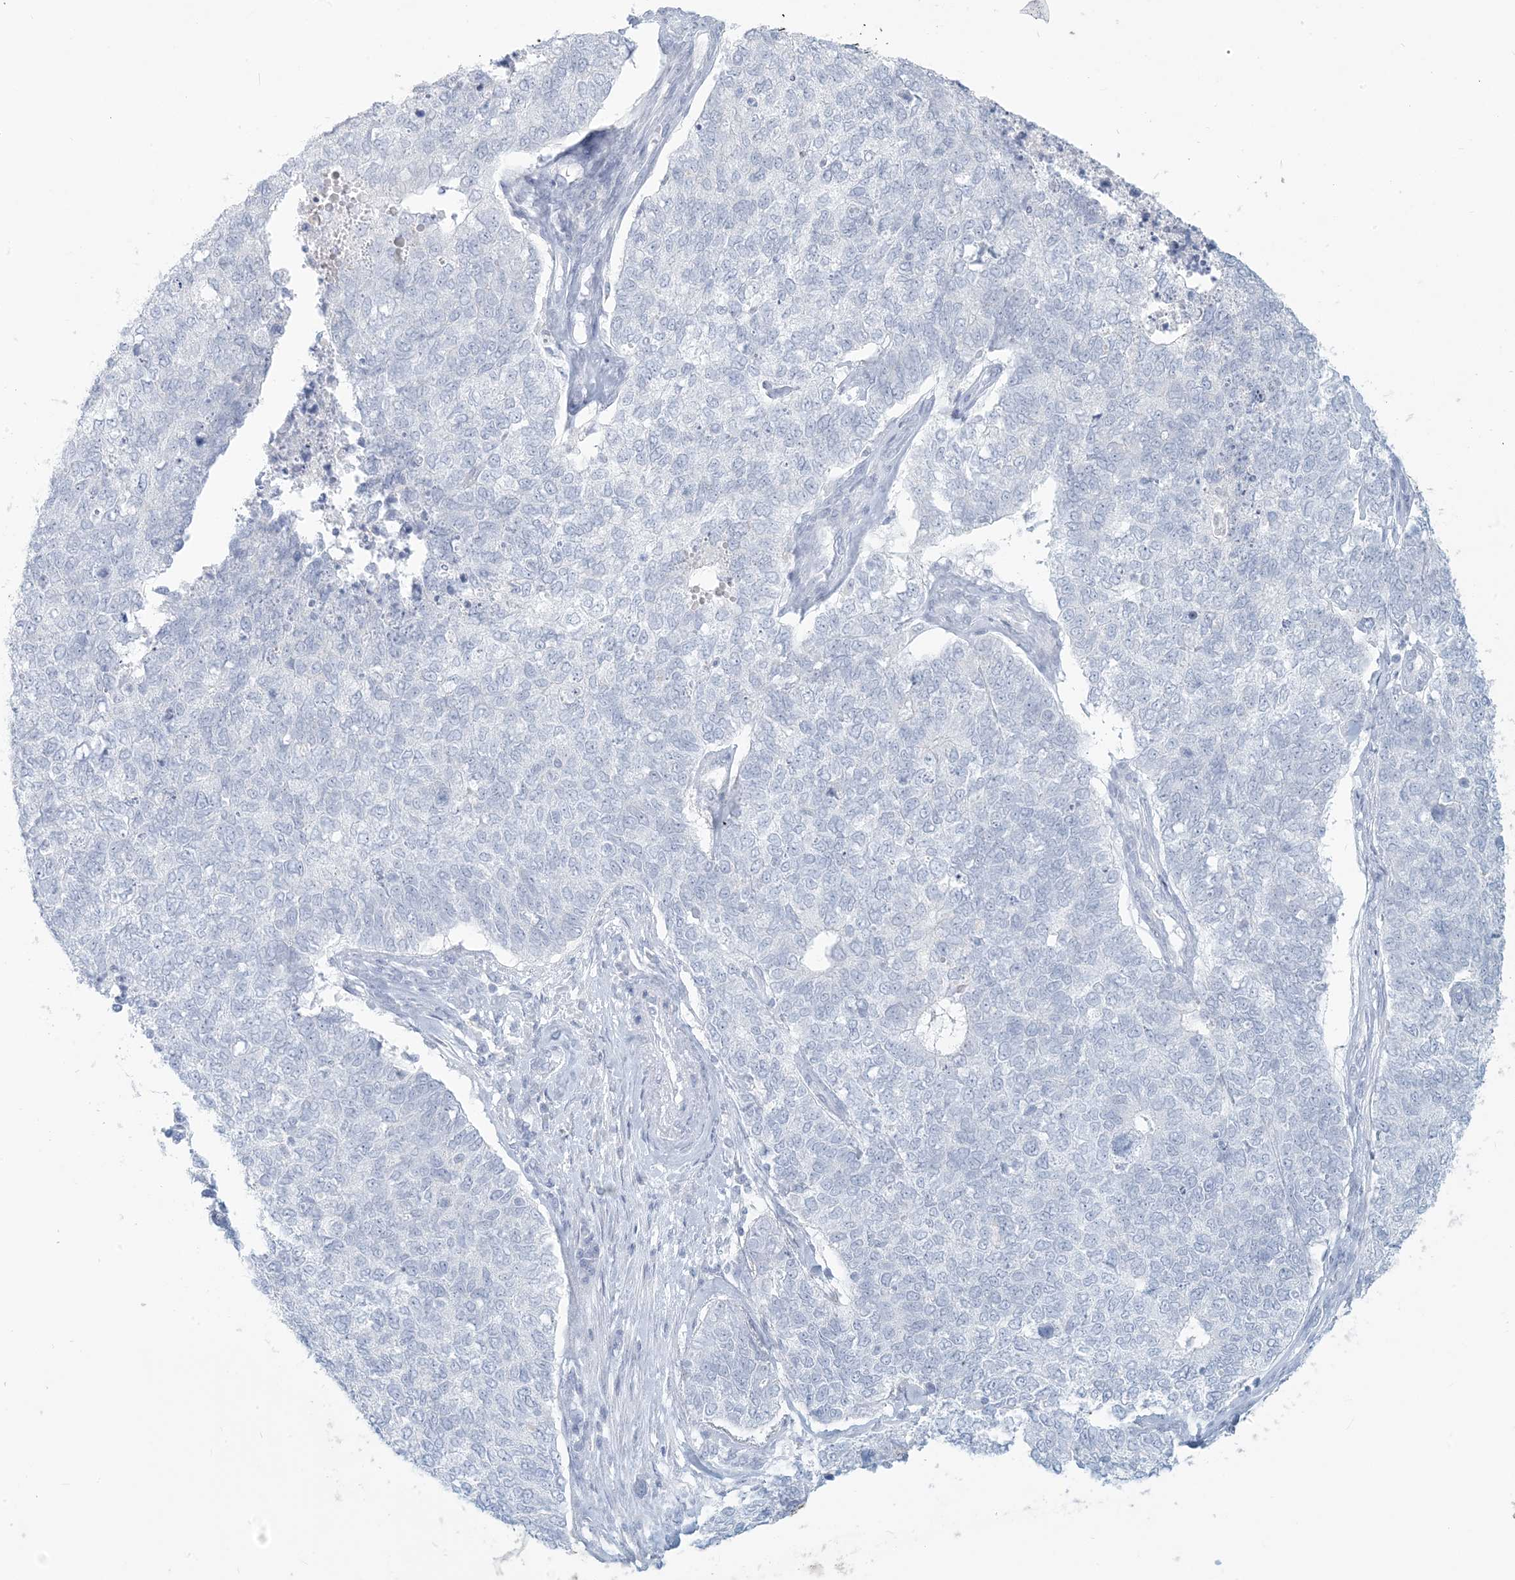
{"staining": {"intensity": "negative", "quantity": "none", "location": "none"}, "tissue": "cervical cancer", "cell_type": "Tumor cells", "image_type": "cancer", "snomed": [{"axis": "morphology", "description": "Squamous cell carcinoma, NOS"}, {"axis": "topography", "description": "Cervix"}], "caption": "Tumor cells are negative for protein expression in human cervical cancer (squamous cell carcinoma). (Stains: DAB (3,3'-diaminobenzidine) immunohistochemistry (IHC) with hematoxylin counter stain, Microscopy: brightfield microscopy at high magnification).", "gene": "HLA-DRB1", "patient": {"sex": "female", "age": 63}}